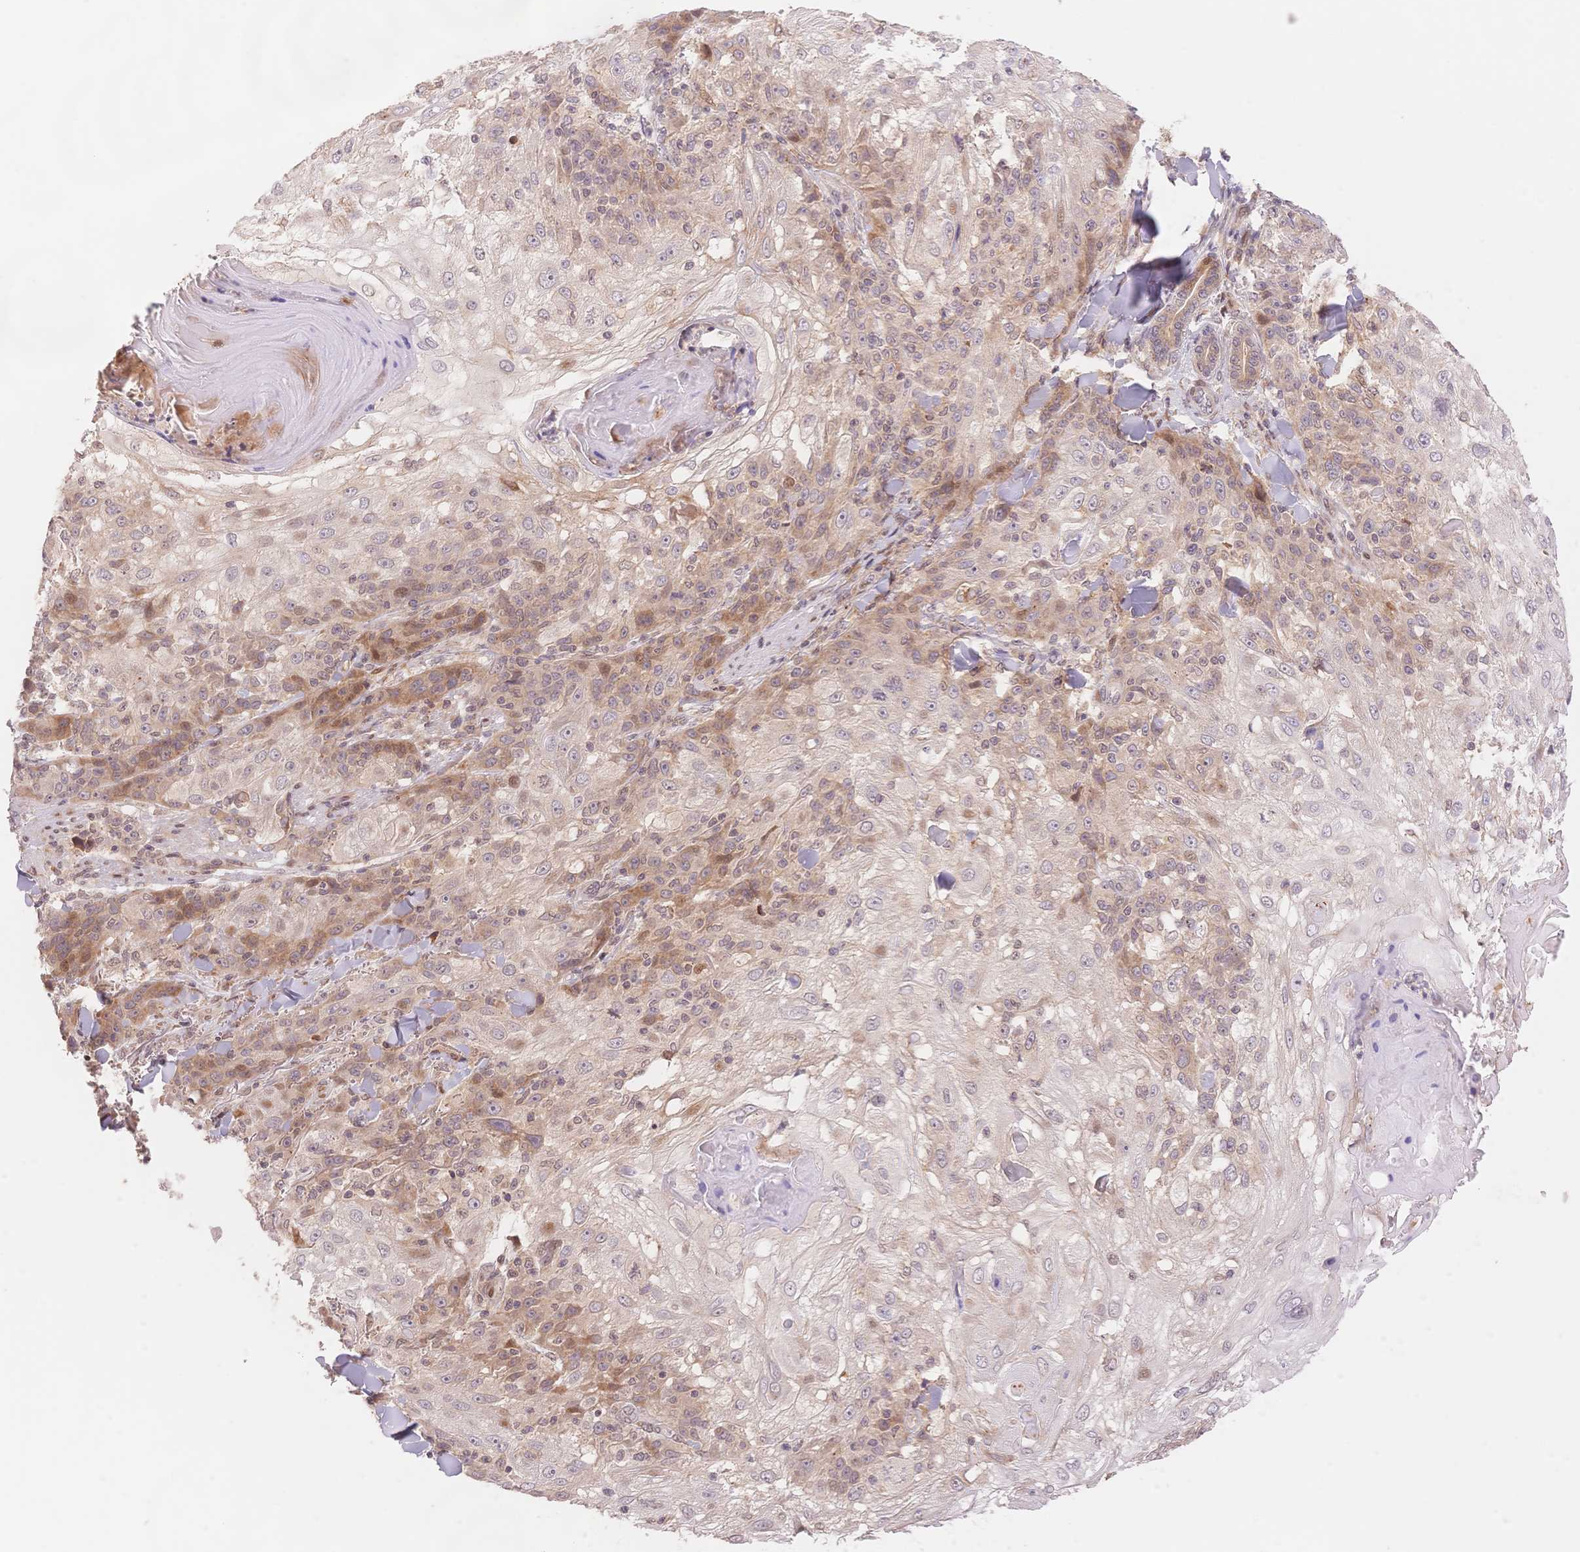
{"staining": {"intensity": "moderate", "quantity": "<25%", "location": "cytoplasmic/membranous"}, "tissue": "skin cancer", "cell_type": "Tumor cells", "image_type": "cancer", "snomed": [{"axis": "morphology", "description": "Normal tissue, NOS"}, {"axis": "morphology", "description": "Squamous cell carcinoma, NOS"}, {"axis": "topography", "description": "Skin"}], "caption": "Protein expression by immunohistochemistry (IHC) exhibits moderate cytoplasmic/membranous positivity in approximately <25% of tumor cells in squamous cell carcinoma (skin).", "gene": "STK39", "patient": {"sex": "female", "age": 83}}